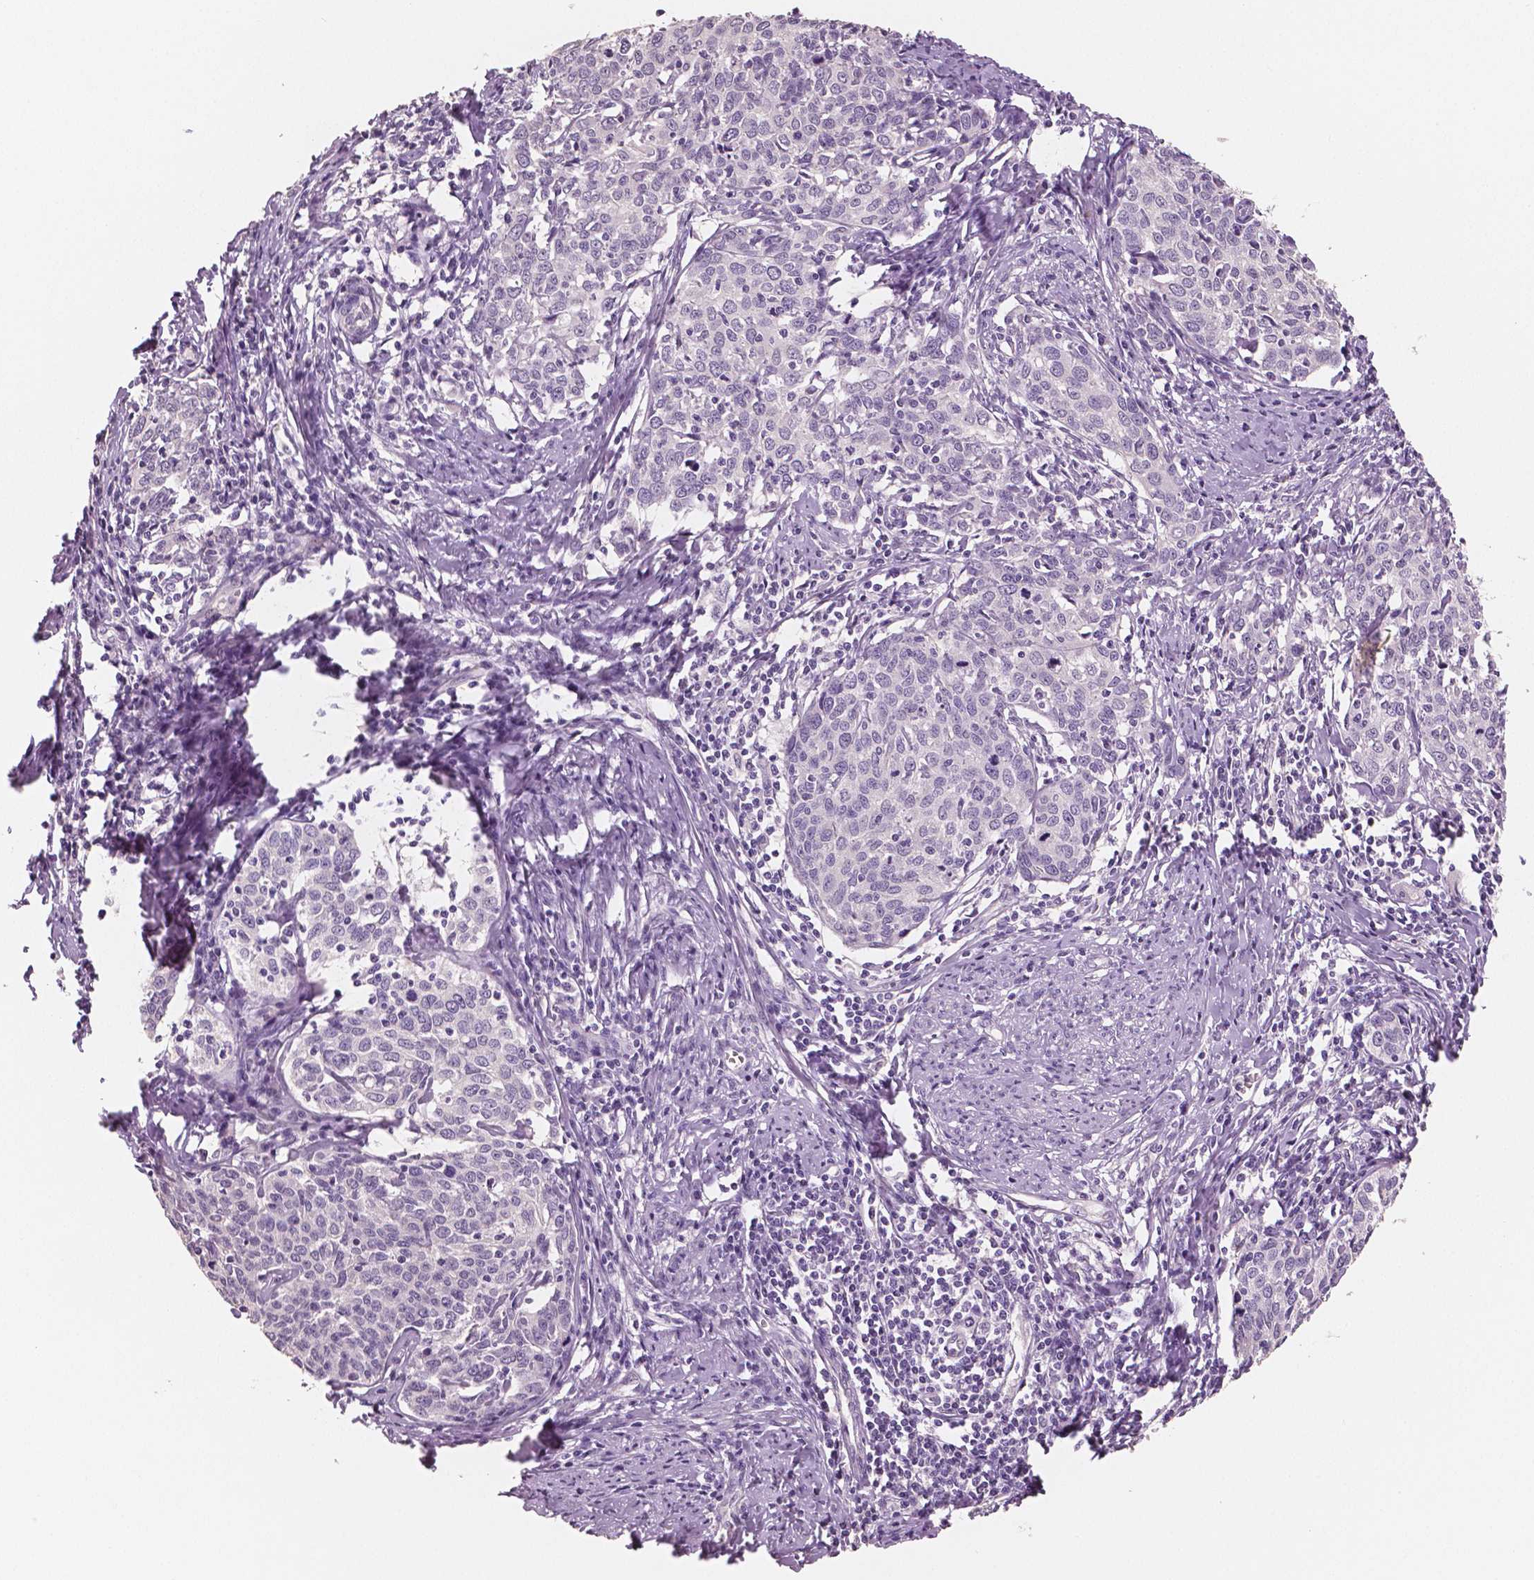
{"staining": {"intensity": "negative", "quantity": "none", "location": "none"}, "tissue": "cervical cancer", "cell_type": "Tumor cells", "image_type": "cancer", "snomed": [{"axis": "morphology", "description": "Squamous cell carcinoma, NOS"}, {"axis": "topography", "description": "Cervix"}], "caption": "Cervical cancer stained for a protein using immunohistochemistry displays no expression tumor cells.", "gene": "NECAB2", "patient": {"sex": "female", "age": 62}}